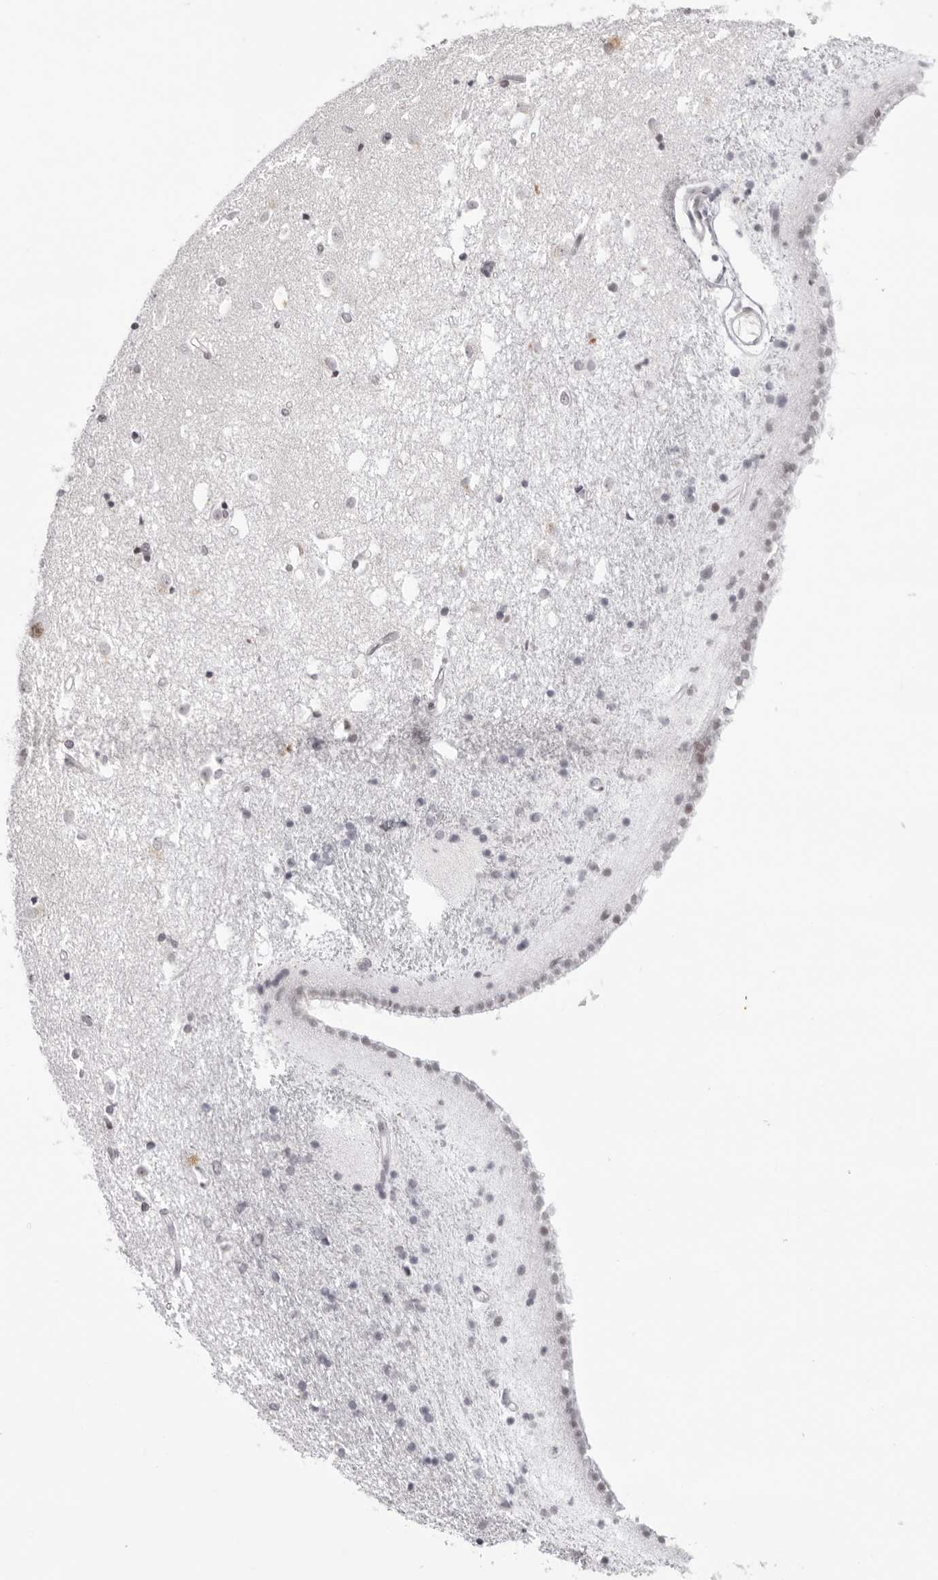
{"staining": {"intensity": "negative", "quantity": "none", "location": "none"}, "tissue": "caudate", "cell_type": "Glial cells", "image_type": "normal", "snomed": [{"axis": "morphology", "description": "Normal tissue, NOS"}, {"axis": "topography", "description": "Lateral ventricle wall"}], "caption": "Caudate stained for a protein using IHC displays no expression glial cells.", "gene": "NTPCR", "patient": {"sex": "male", "age": 45}}